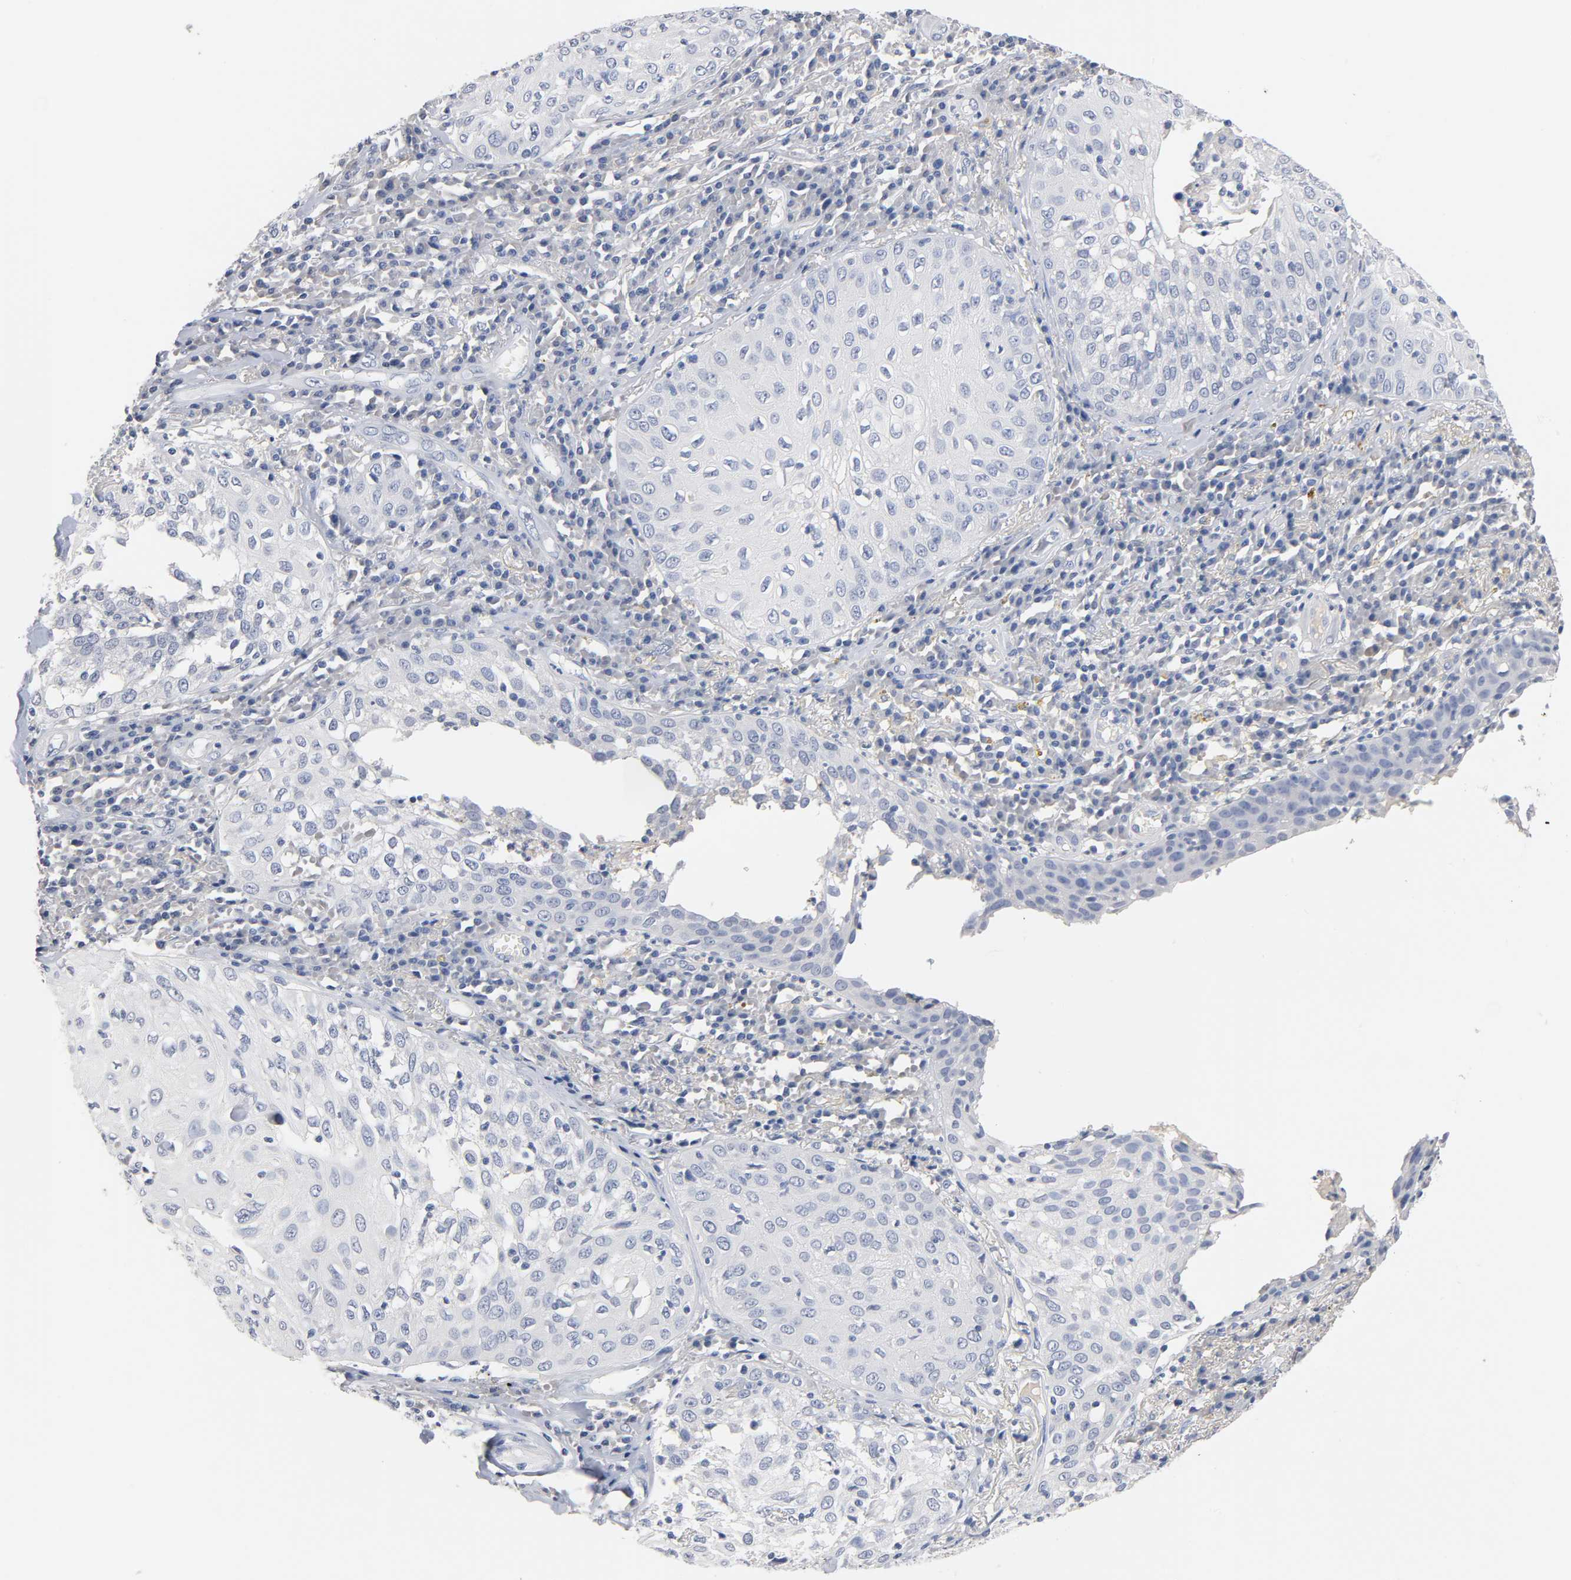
{"staining": {"intensity": "negative", "quantity": "none", "location": "none"}, "tissue": "skin cancer", "cell_type": "Tumor cells", "image_type": "cancer", "snomed": [{"axis": "morphology", "description": "Squamous cell carcinoma, NOS"}, {"axis": "topography", "description": "Skin"}], "caption": "This micrograph is of skin cancer (squamous cell carcinoma) stained with immunohistochemistry (IHC) to label a protein in brown with the nuclei are counter-stained blue. There is no staining in tumor cells.", "gene": "ZCCHC13", "patient": {"sex": "male", "age": 65}}